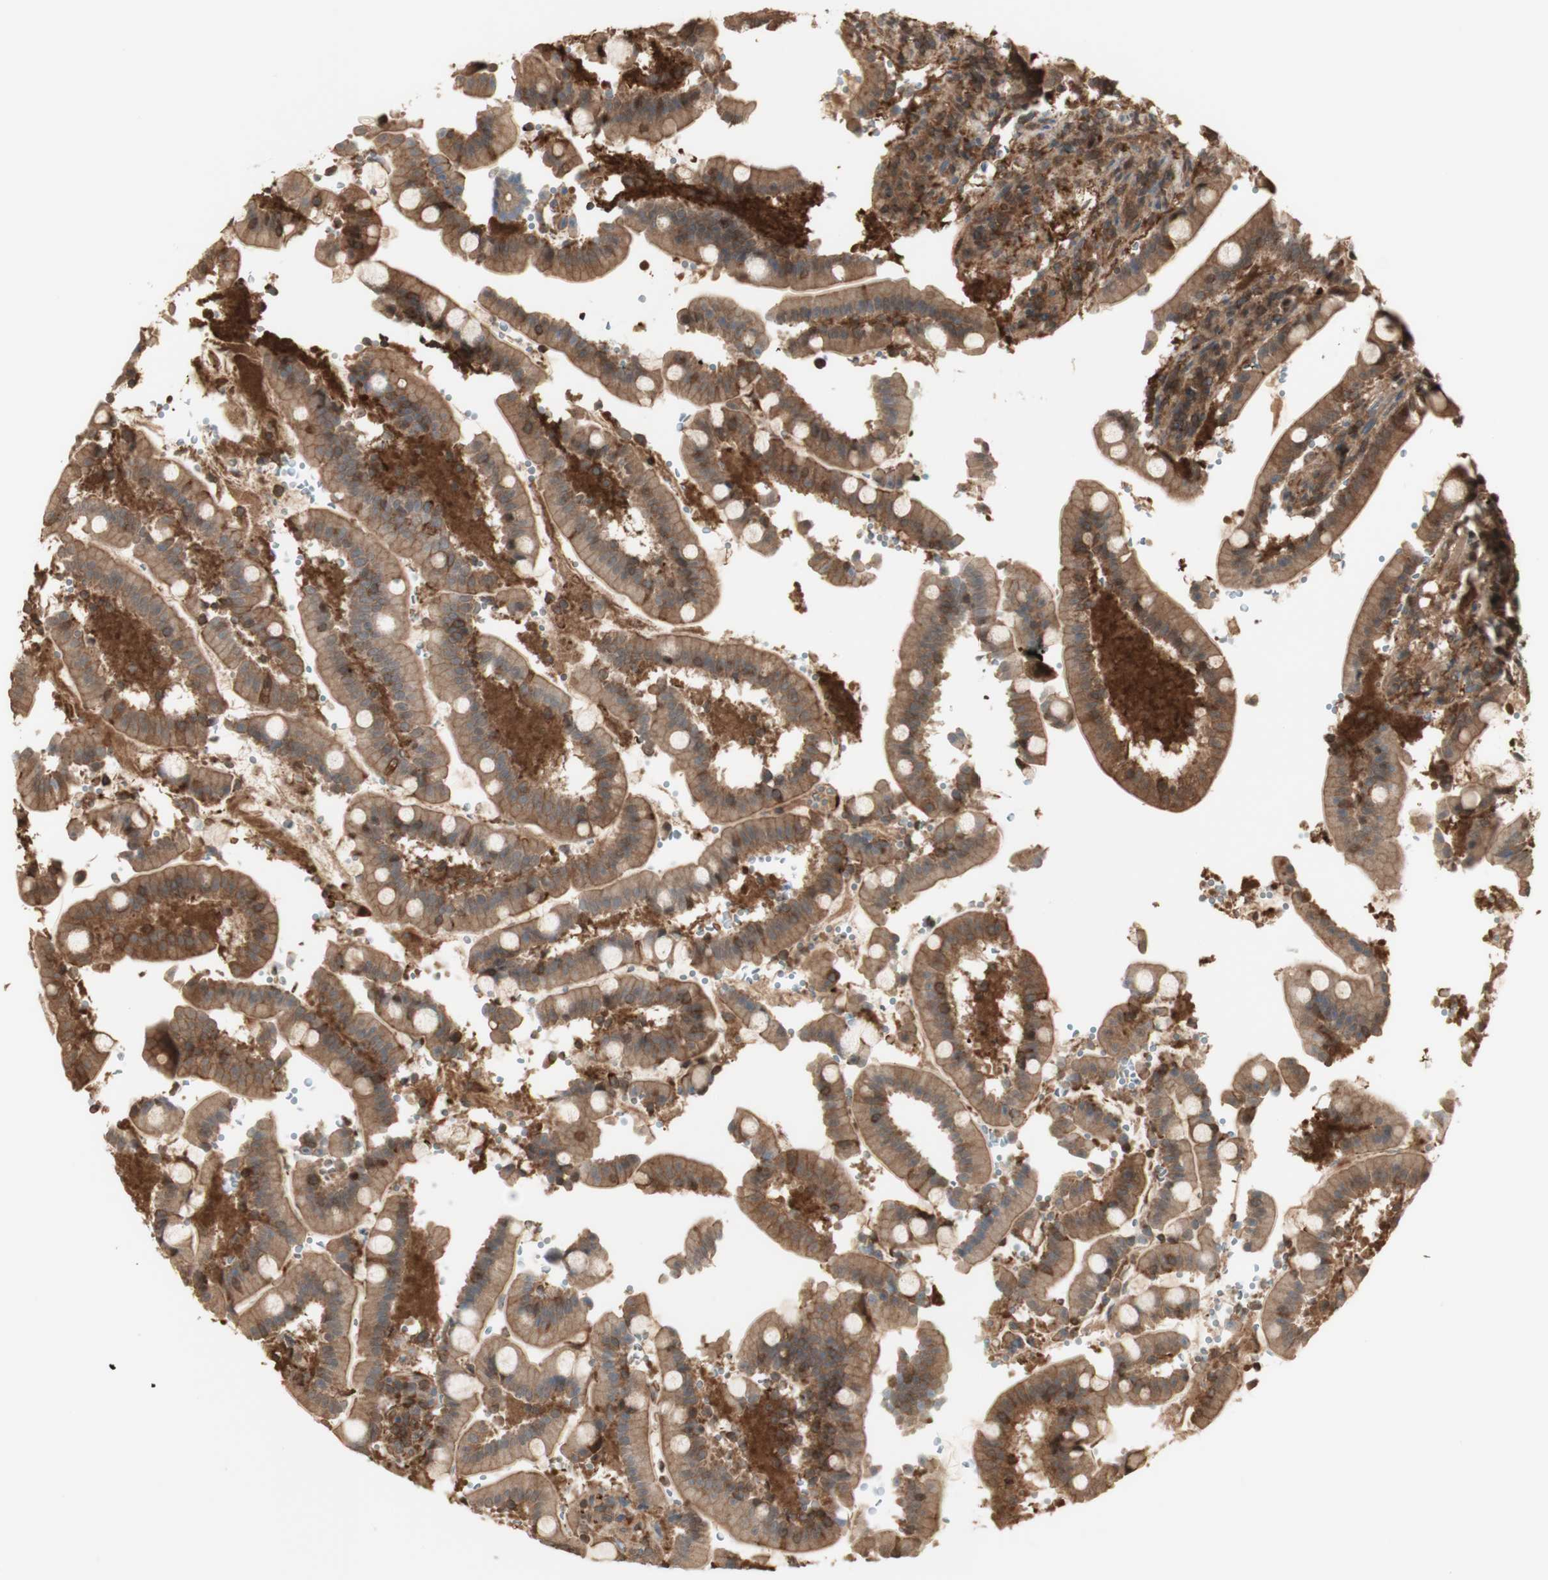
{"staining": {"intensity": "moderate", "quantity": ">75%", "location": "cytoplasmic/membranous"}, "tissue": "duodenum", "cell_type": "Glandular cells", "image_type": "normal", "snomed": [{"axis": "morphology", "description": "Normal tissue, NOS"}, {"axis": "topography", "description": "Small intestine, NOS"}], "caption": "A histopathology image of duodenum stained for a protein shows moderate cytoplasmic/membranous brown staining in glandular cells. (DAB (3,3'-diaminobenzidine) = brown stain, brightfield microscopy at high magnification).", "gene": "YWHAB", "patient": {"sex": "female", "age": 71}}